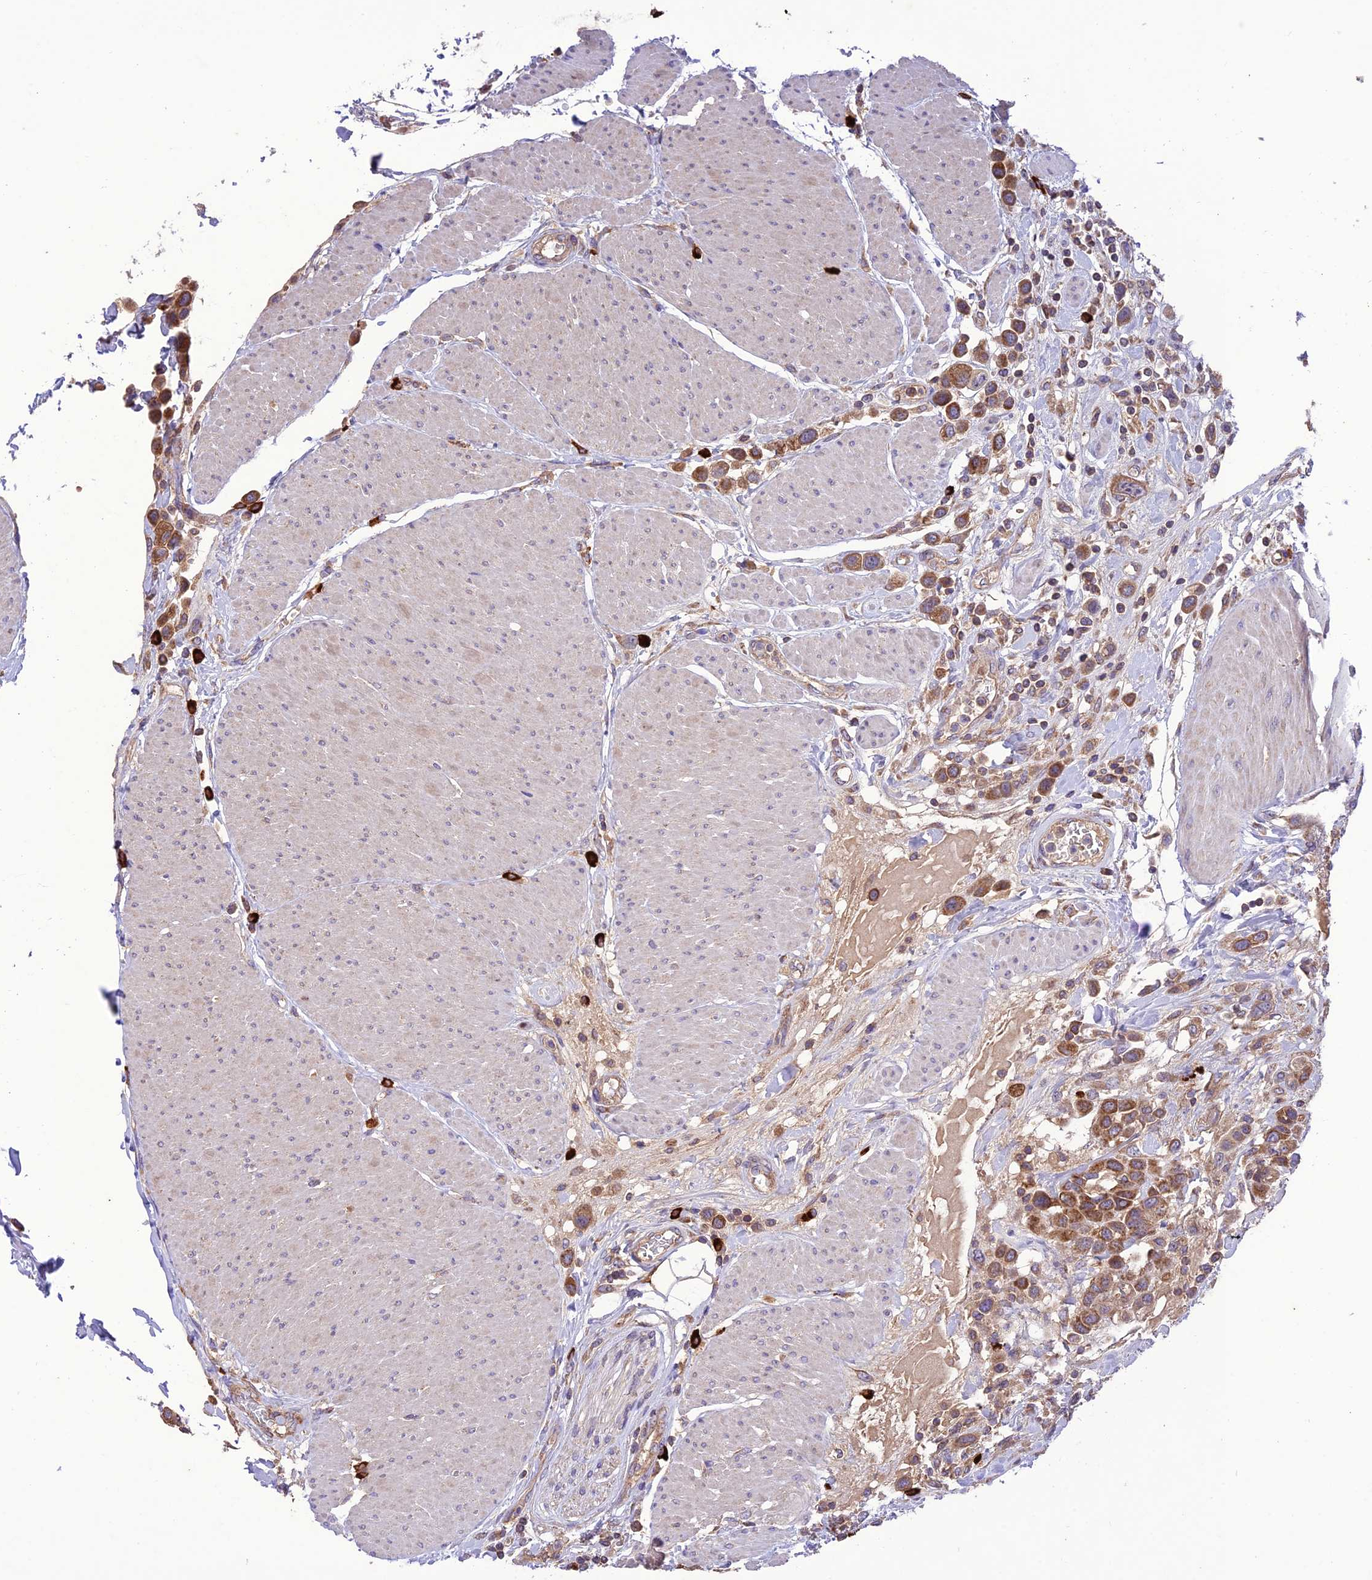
{"staining": {"intensity": "moderate", "quantity": ">75%", "location": "cytoplasmic/membranous"}, "tissue": "urothelial cancer", "cell_type": "Tumor cells", "image_type": "cancer", "snomed": [{"axis": "morphology", "description": "Urothelial carcinoma, High grade"}, {"axis": "topography", "description": "Urinary bladder"}], "caption": "Immunohistochemistry (DAB) staining of human urothelial carcinoma (high-grade) demonstrates moderate cytoplasmic/membranous protein staining in approximately >75% of tumor cells.", "gene": "NDUFAF1", "patient": {"sex": "male", "age": 50}}